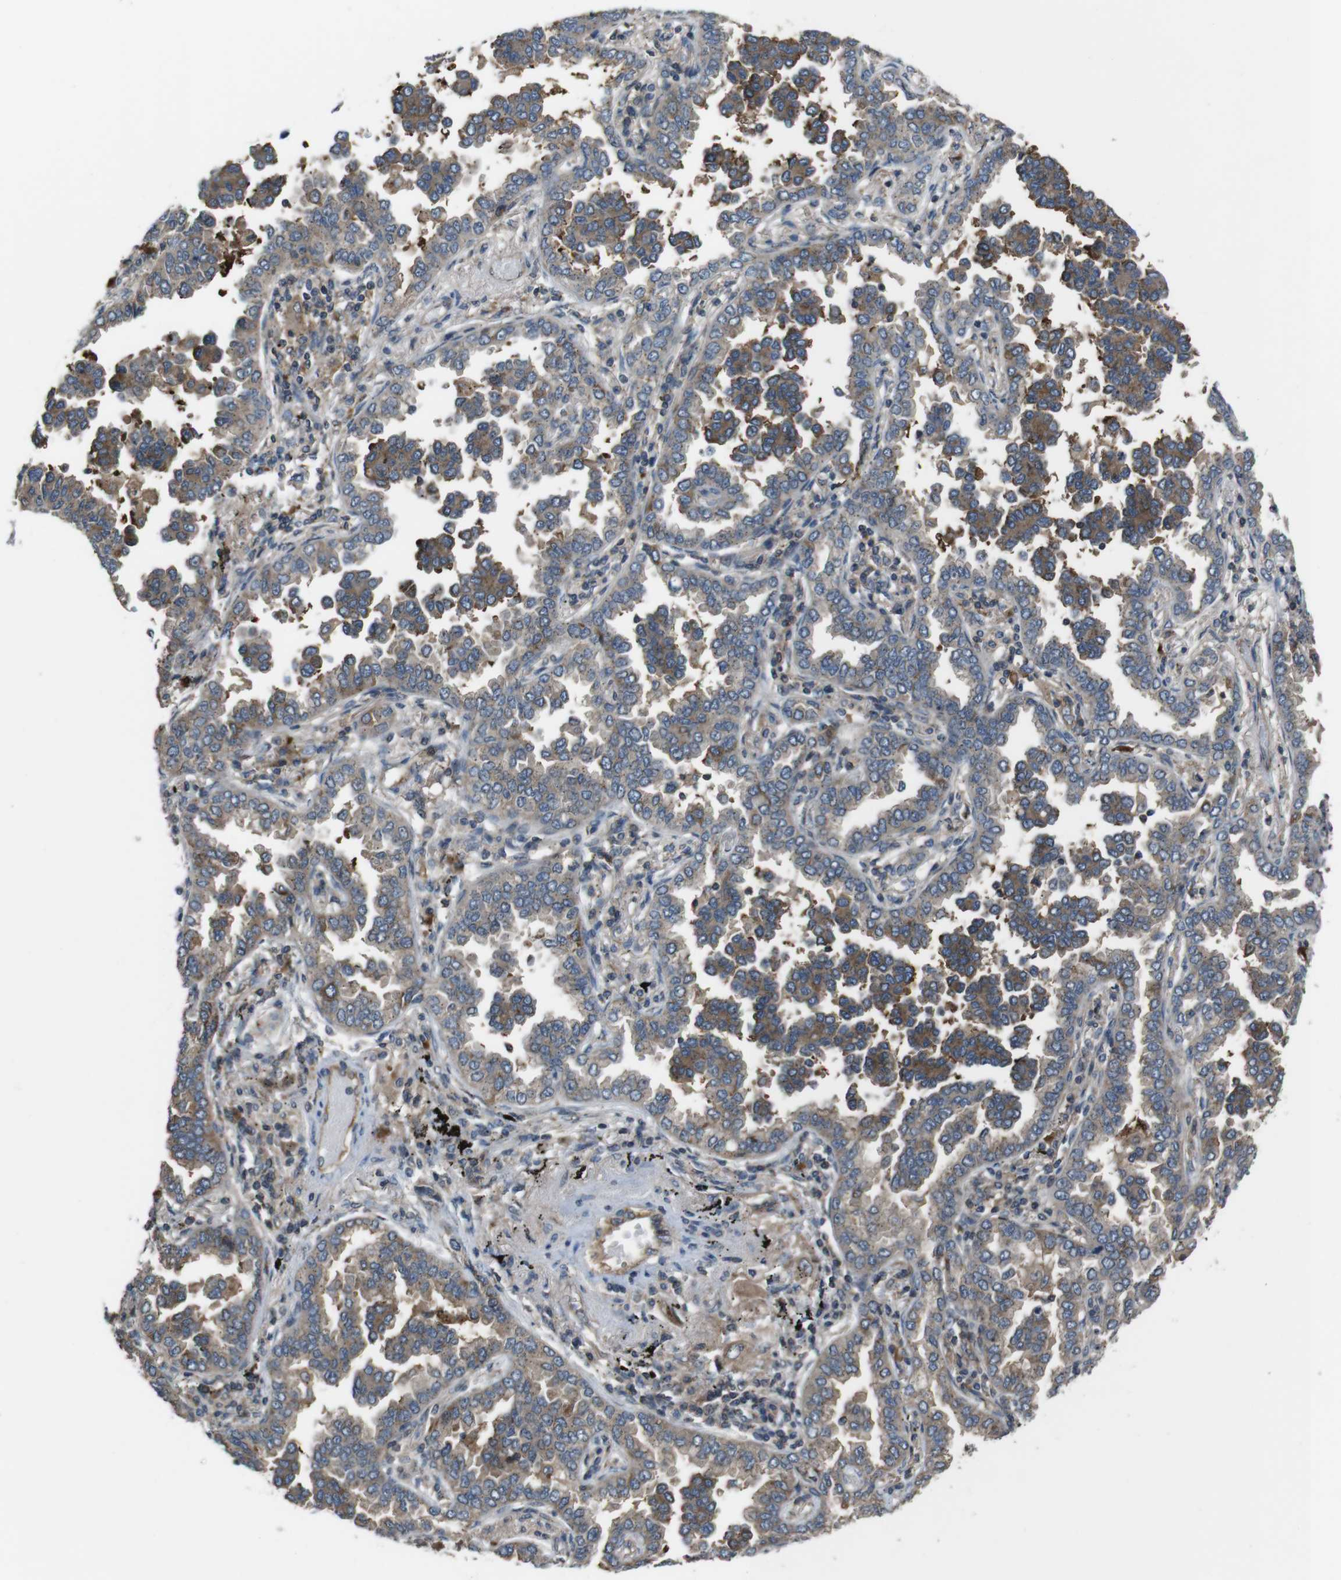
{"staining": {"intensity": "moderate", "quantity": ">75%", "location": "cytoplasmic/membranous"}, "tissue": "lung cancer", "cell_type": "Tumor cells", "image_type": "cancer", "snomed": [{"axis": "morphology", "description": "Normal tissue, NOS"}, {"axis": "morphology", "description": "Adenocarcinoma, NOS"}, {"axis": "topography", "description": "Lung"}], "caption": "Approximately >75% of tumor cells in adenocarcinoma (lung) demonstrate moderate cytoplasmic/membranous protein staining as visualized by brown immunohistochemical staining.", "gene": "SLC22A23", "patient": {"sex": "male", "age": 59}}